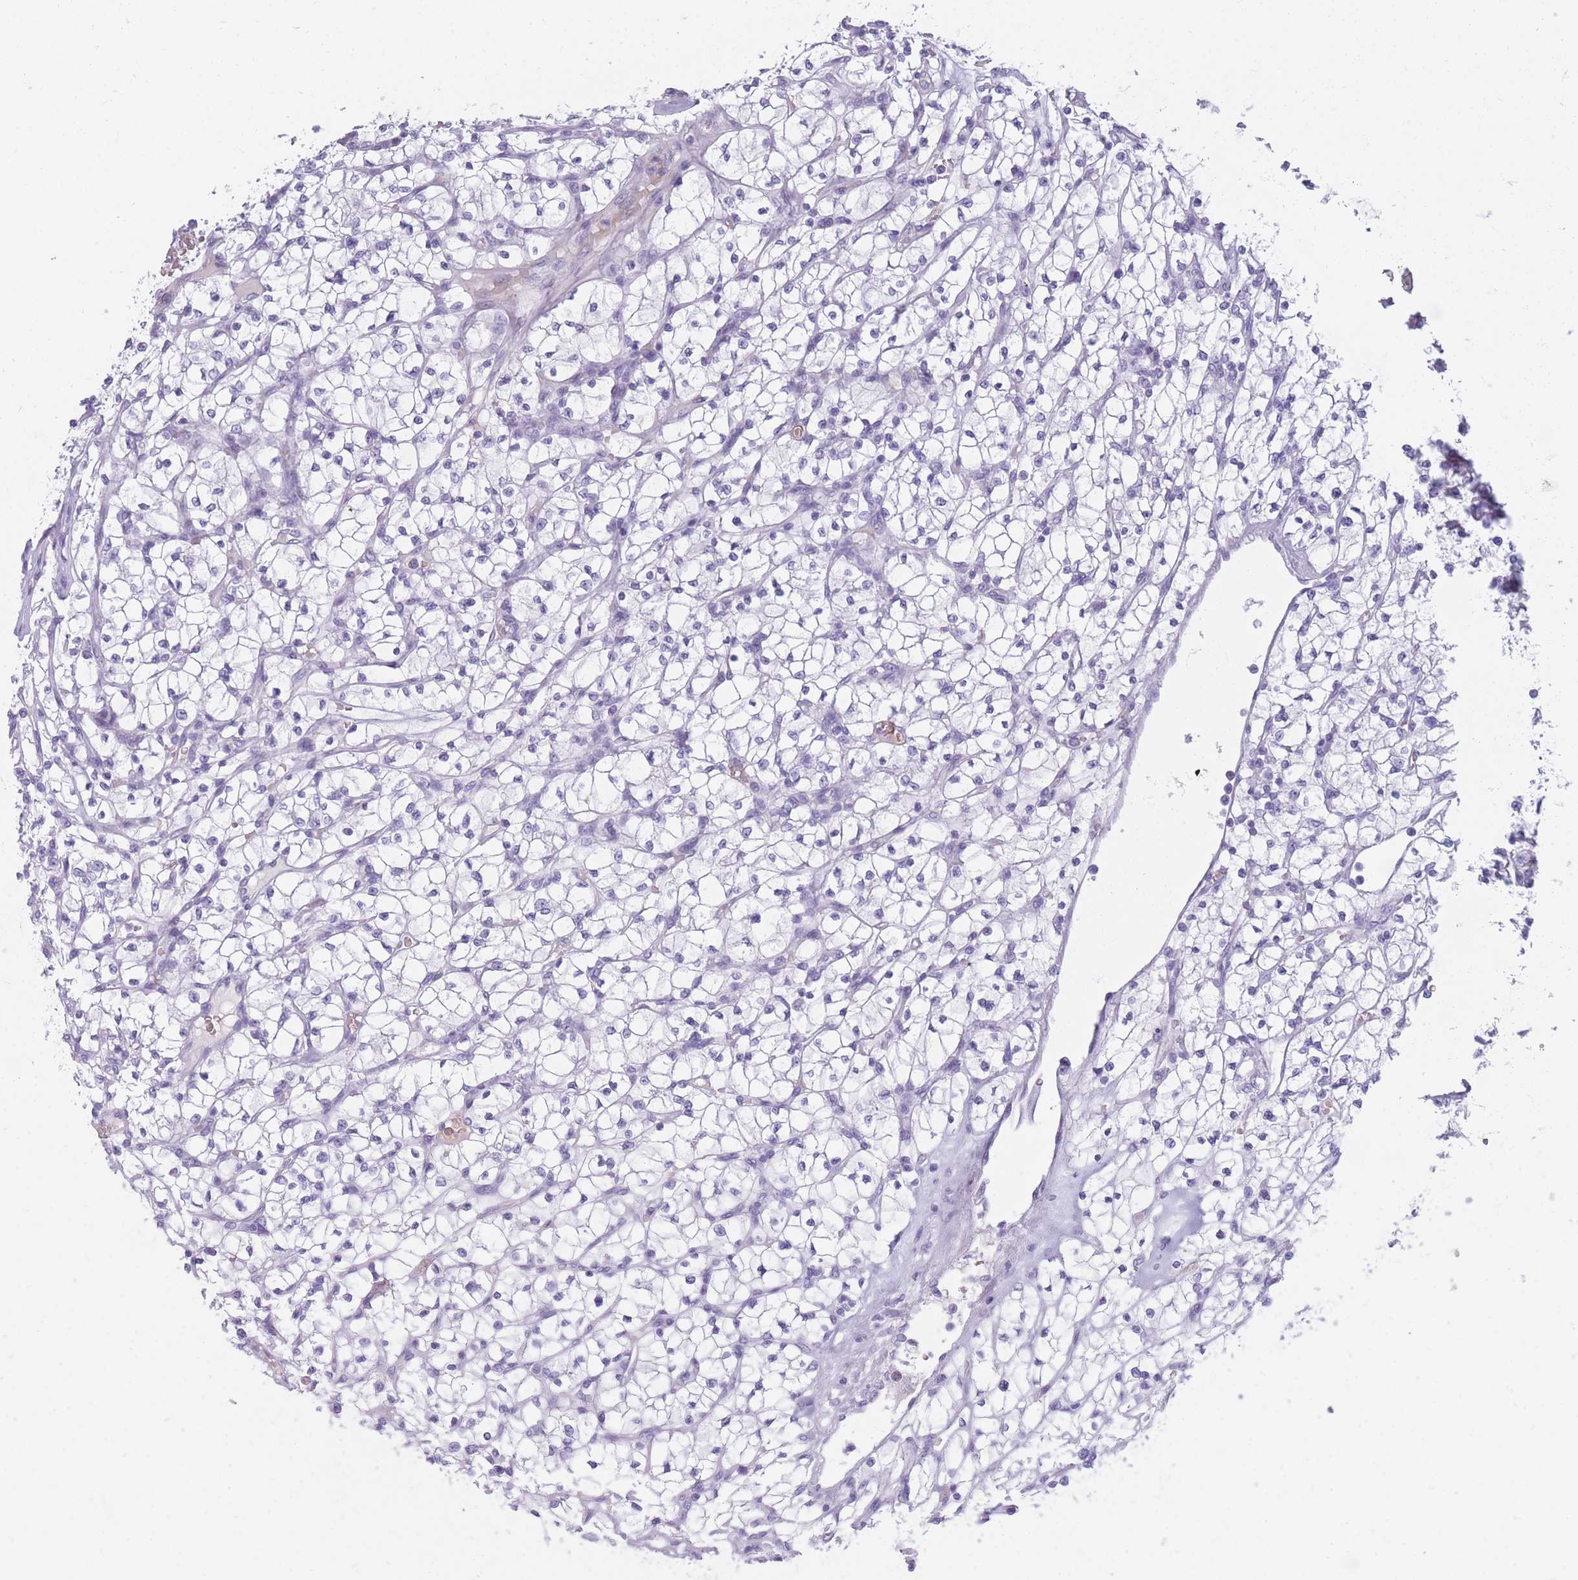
{"staining": {"intensity": "negative", "quantity": "none", "location": "none"}, "tissue": "renal cancer", "cell_type": "Tumor cells", "image_type": "cancer", "snomed": [{"axis": "morphology", "description": "Adenocarcinoma, NOS"}, {"axis": "topography", "description": "Kidney"}], "caption": "Immunohistochemical staining of human renal cancer (adenocarcinoma) displays no significant expression in tumor cells.", "gene": "TNFSF11", "patient": {"sex": "female", "age": 64}}